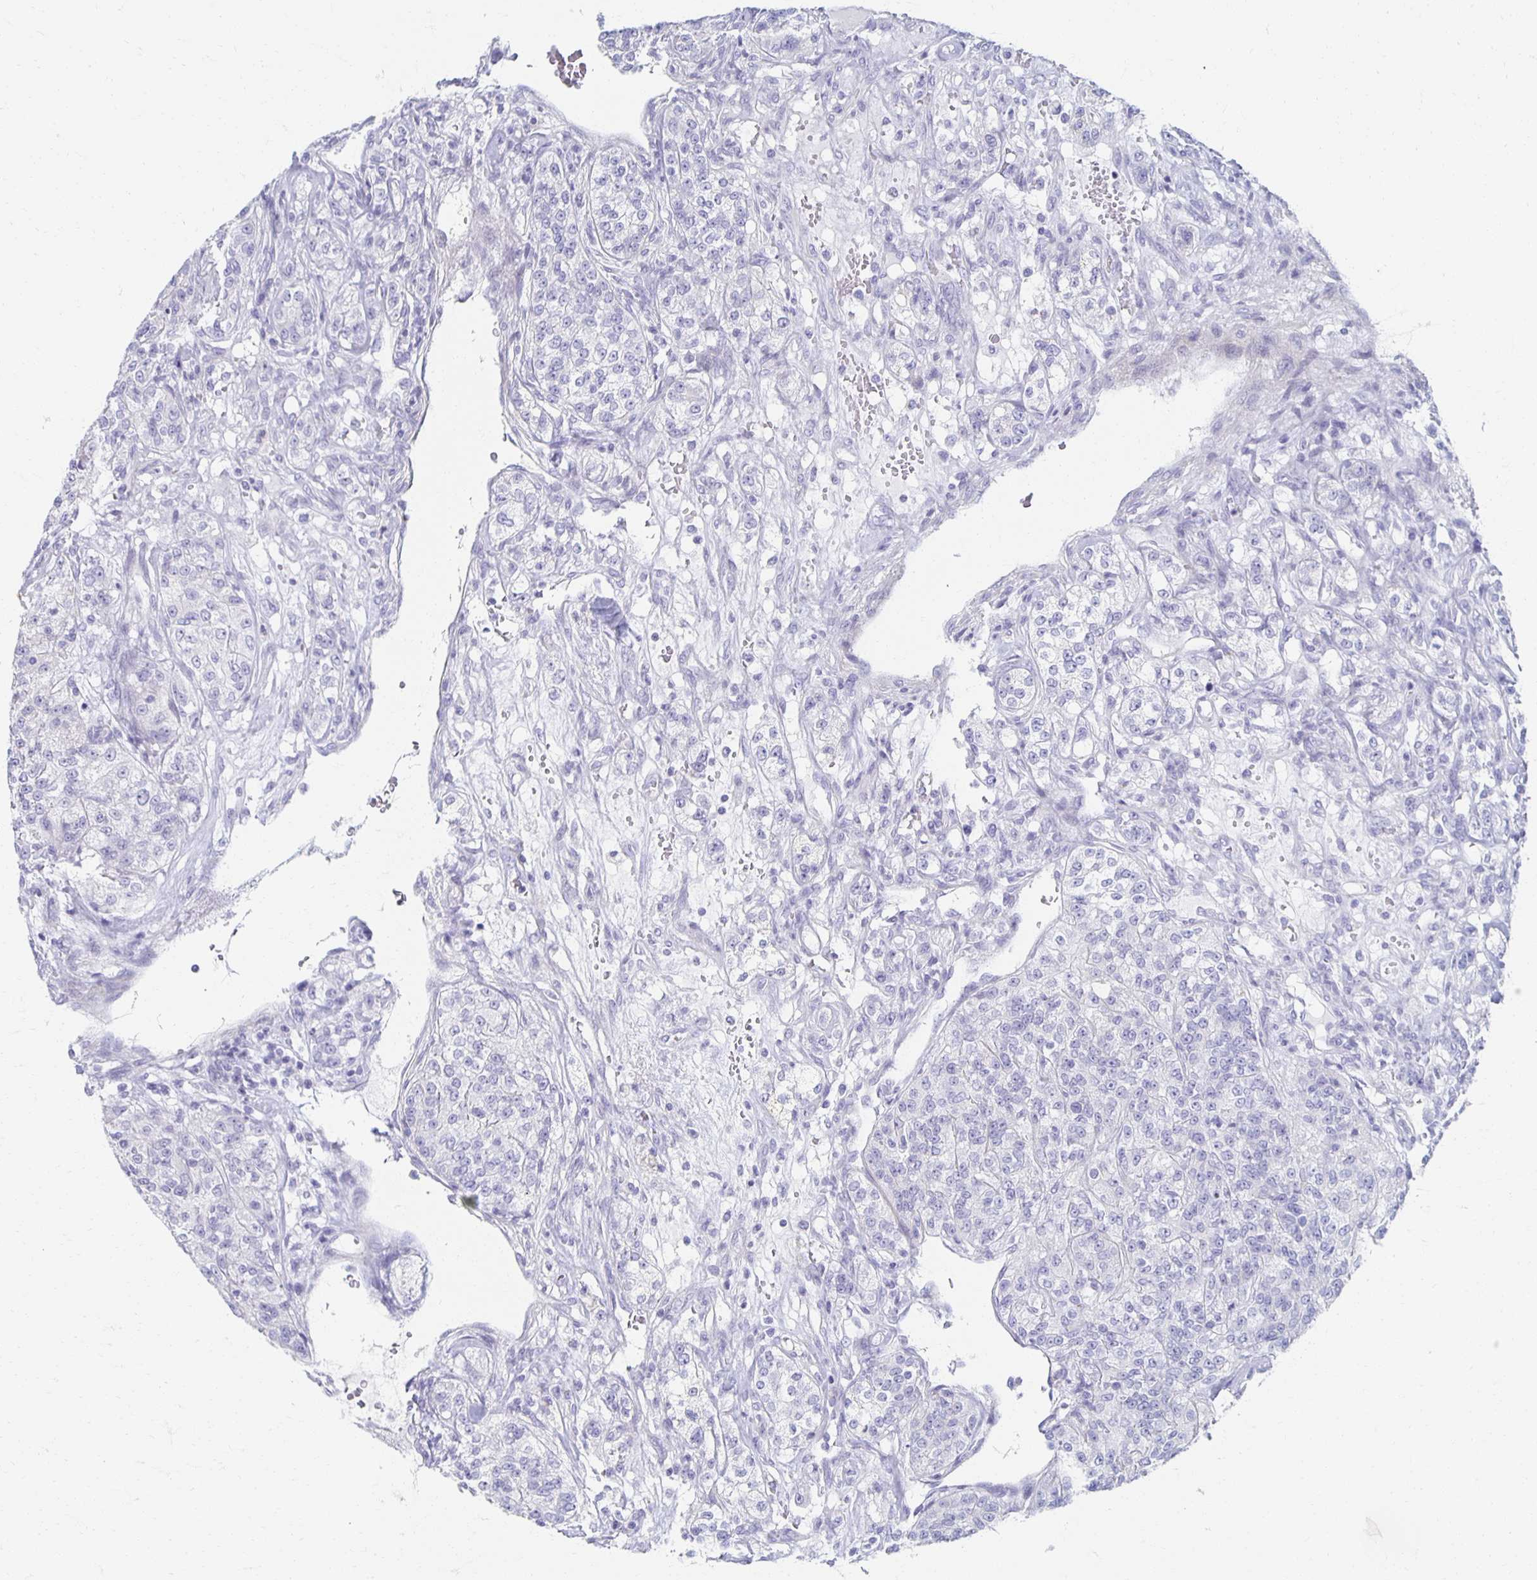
{"staining": {"intensity": "negative", "quantity": "none", "location": "none"}, "tissue": "renal cancer", "cell_type": "Tumor cells", "image_type": "cancer", "snomed": [{"axis": "morphology", "description": "Adenocarcinoma, NOS"}, {"axis": "topography", "description": "Kidney"}], "caption": "High power microscopy image of an IHC photomicrograph of renal cancer (adenocarcinoma), revealing no significant staining in tumor cells.", "gene": "TEX44", "patient": {"sex": "female", "age": 63}}